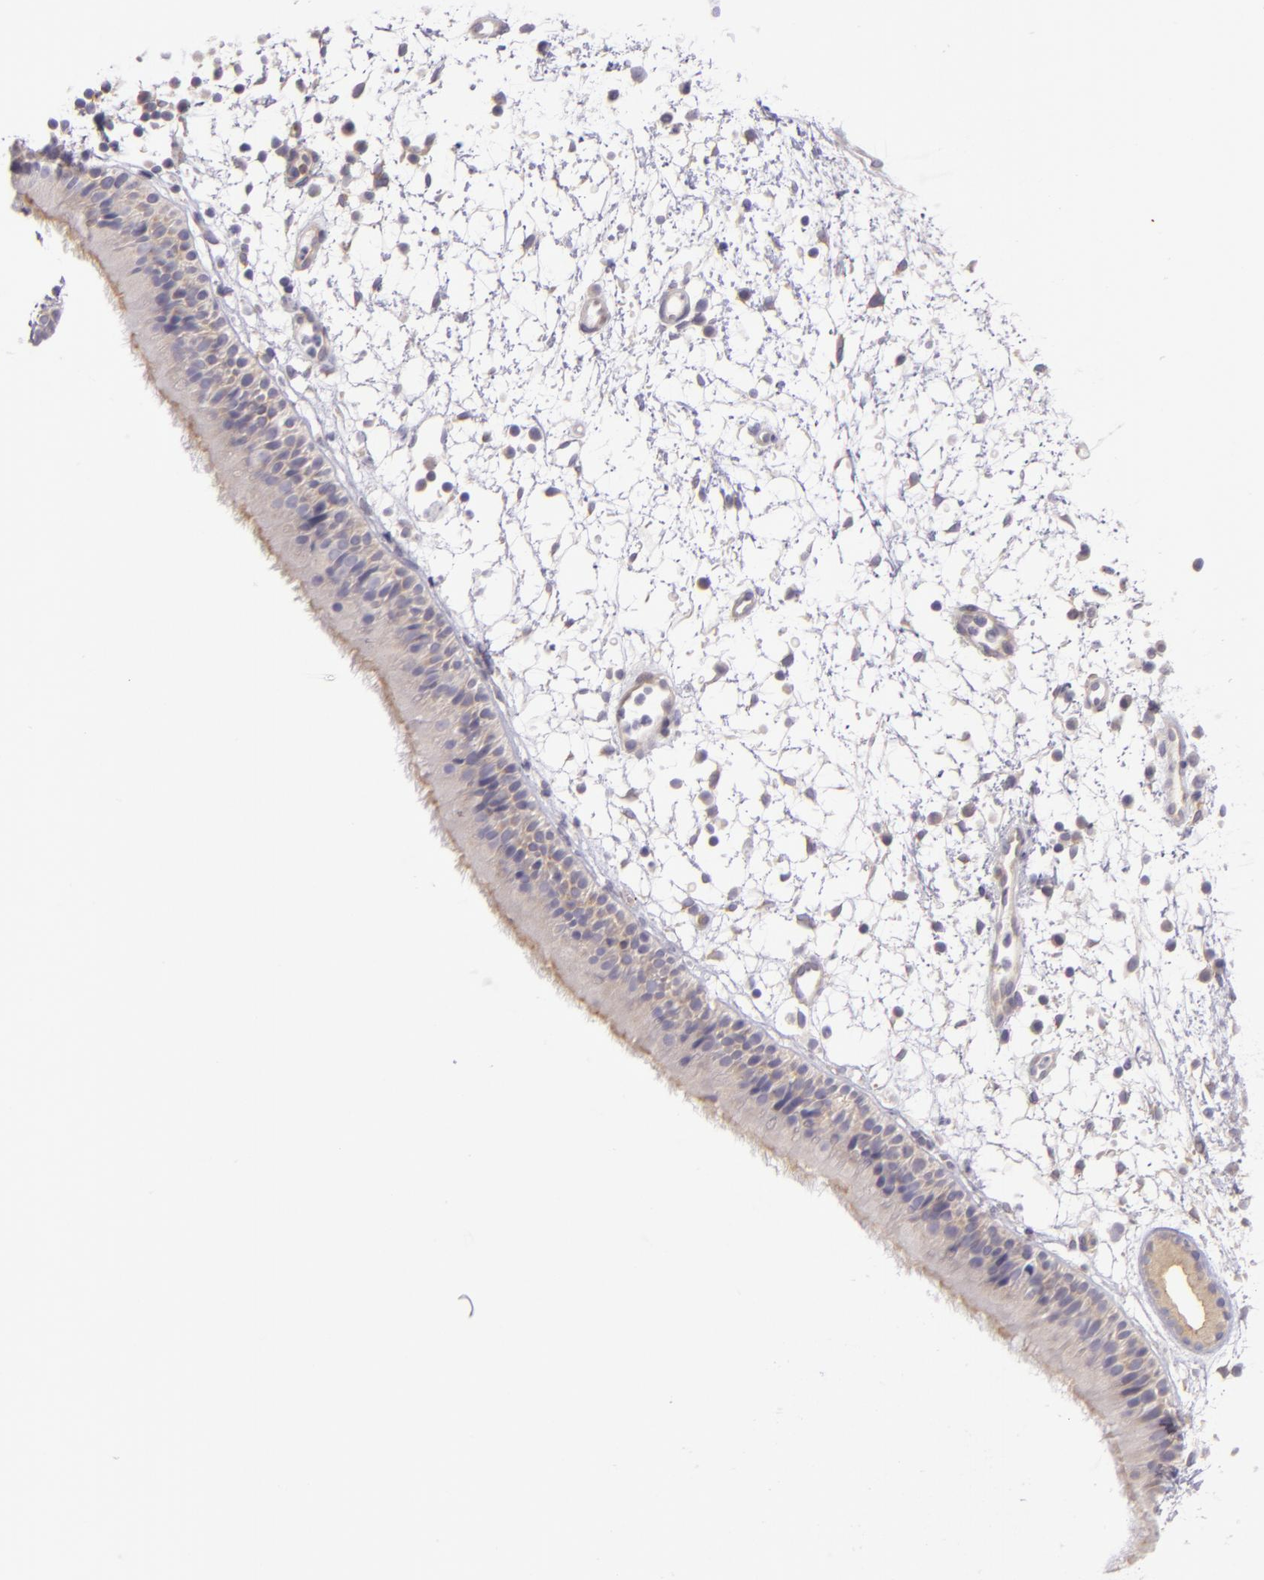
{"staining": {"intensity": "weak", "quantity": "25%-75%", "location": "cytoplasmic/membranous"}, "tissue": "nasopharynx", "cell_type": "Respiratory epithelial cells", "image_type": "normal", "snomed": [{"axis": "morphology", "description": "Normal tissue, NOS"}, {"axis": "morphology", "description": "Inflammation, NOS"}, {"axis": "morphology", "description": "Malignant melanoma, Metastatic site"}, {"axis": "topography", "description": "Nasopharynx"}], "caption": "IHC (DAB (3,3'-diaminobenzidine)) staining of benign human nasopharynx displays weak cytoplasmic/membranous protein positivity in approximately 25%-75% of respiratory epithelial cells. Immunohistochemistry (ihc) stains the protein in brown and the nuclei are stained blue.", "gene": "ZC3H7B", "patient": {"sex": "female", "age": 55}}